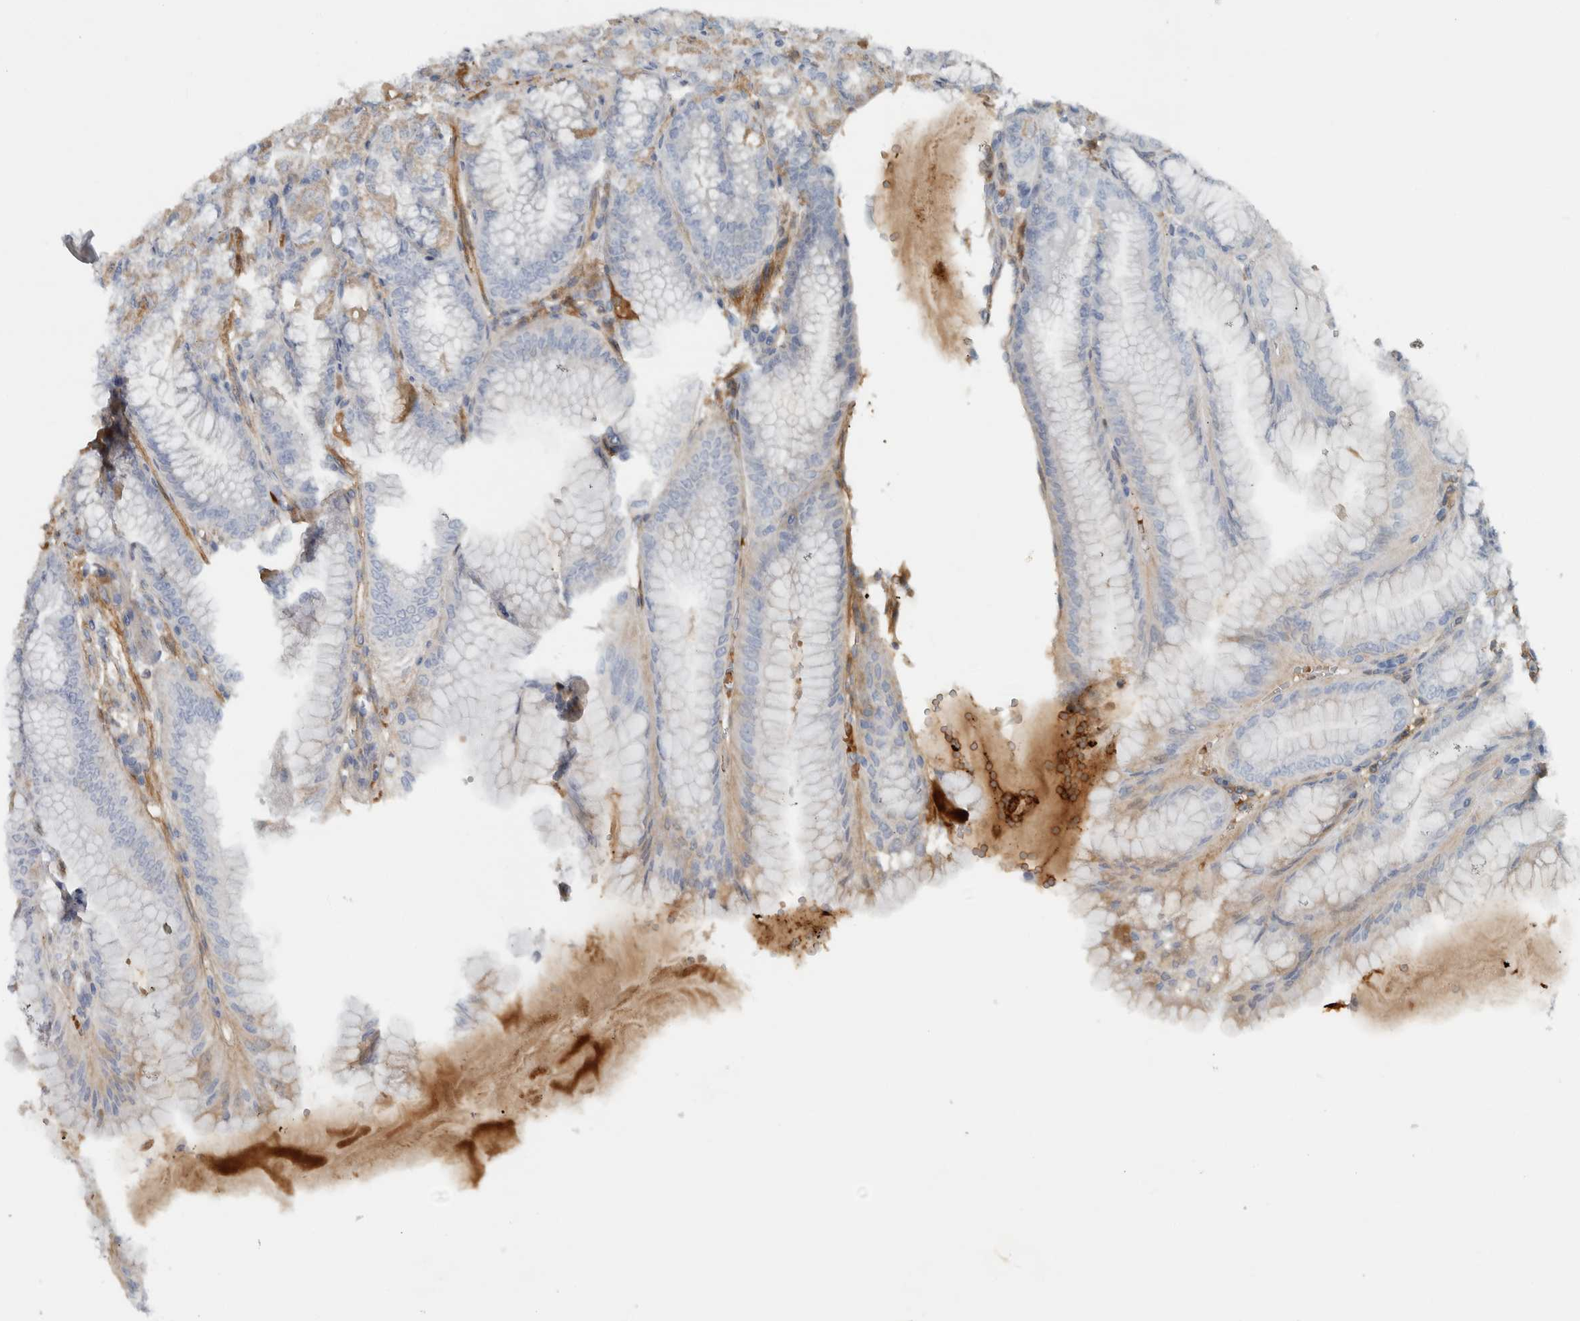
{"staining": {"intensity": "negative", "quantity": "none", "location": "none"}, "tissue": "stomach", "cell_type": "Glandular cells", "image_type": "normal", "snomed": [{"axis": "morphology", "description": "Normal tissue, NOS"}, {"axis": "topography", "description": "Stomach, lower"}], "caption": "The image displays no significant positivity in glandular cells of stomach. The staining was performed using DAB (3,3'-diaminobenzidine) to visualize the protein expression in brown, while the nuclei were stained in blue with hematoxylin (Magnification: 20x).", "gene": "FN1", "patient": {"sex": "male", "age": 71}}